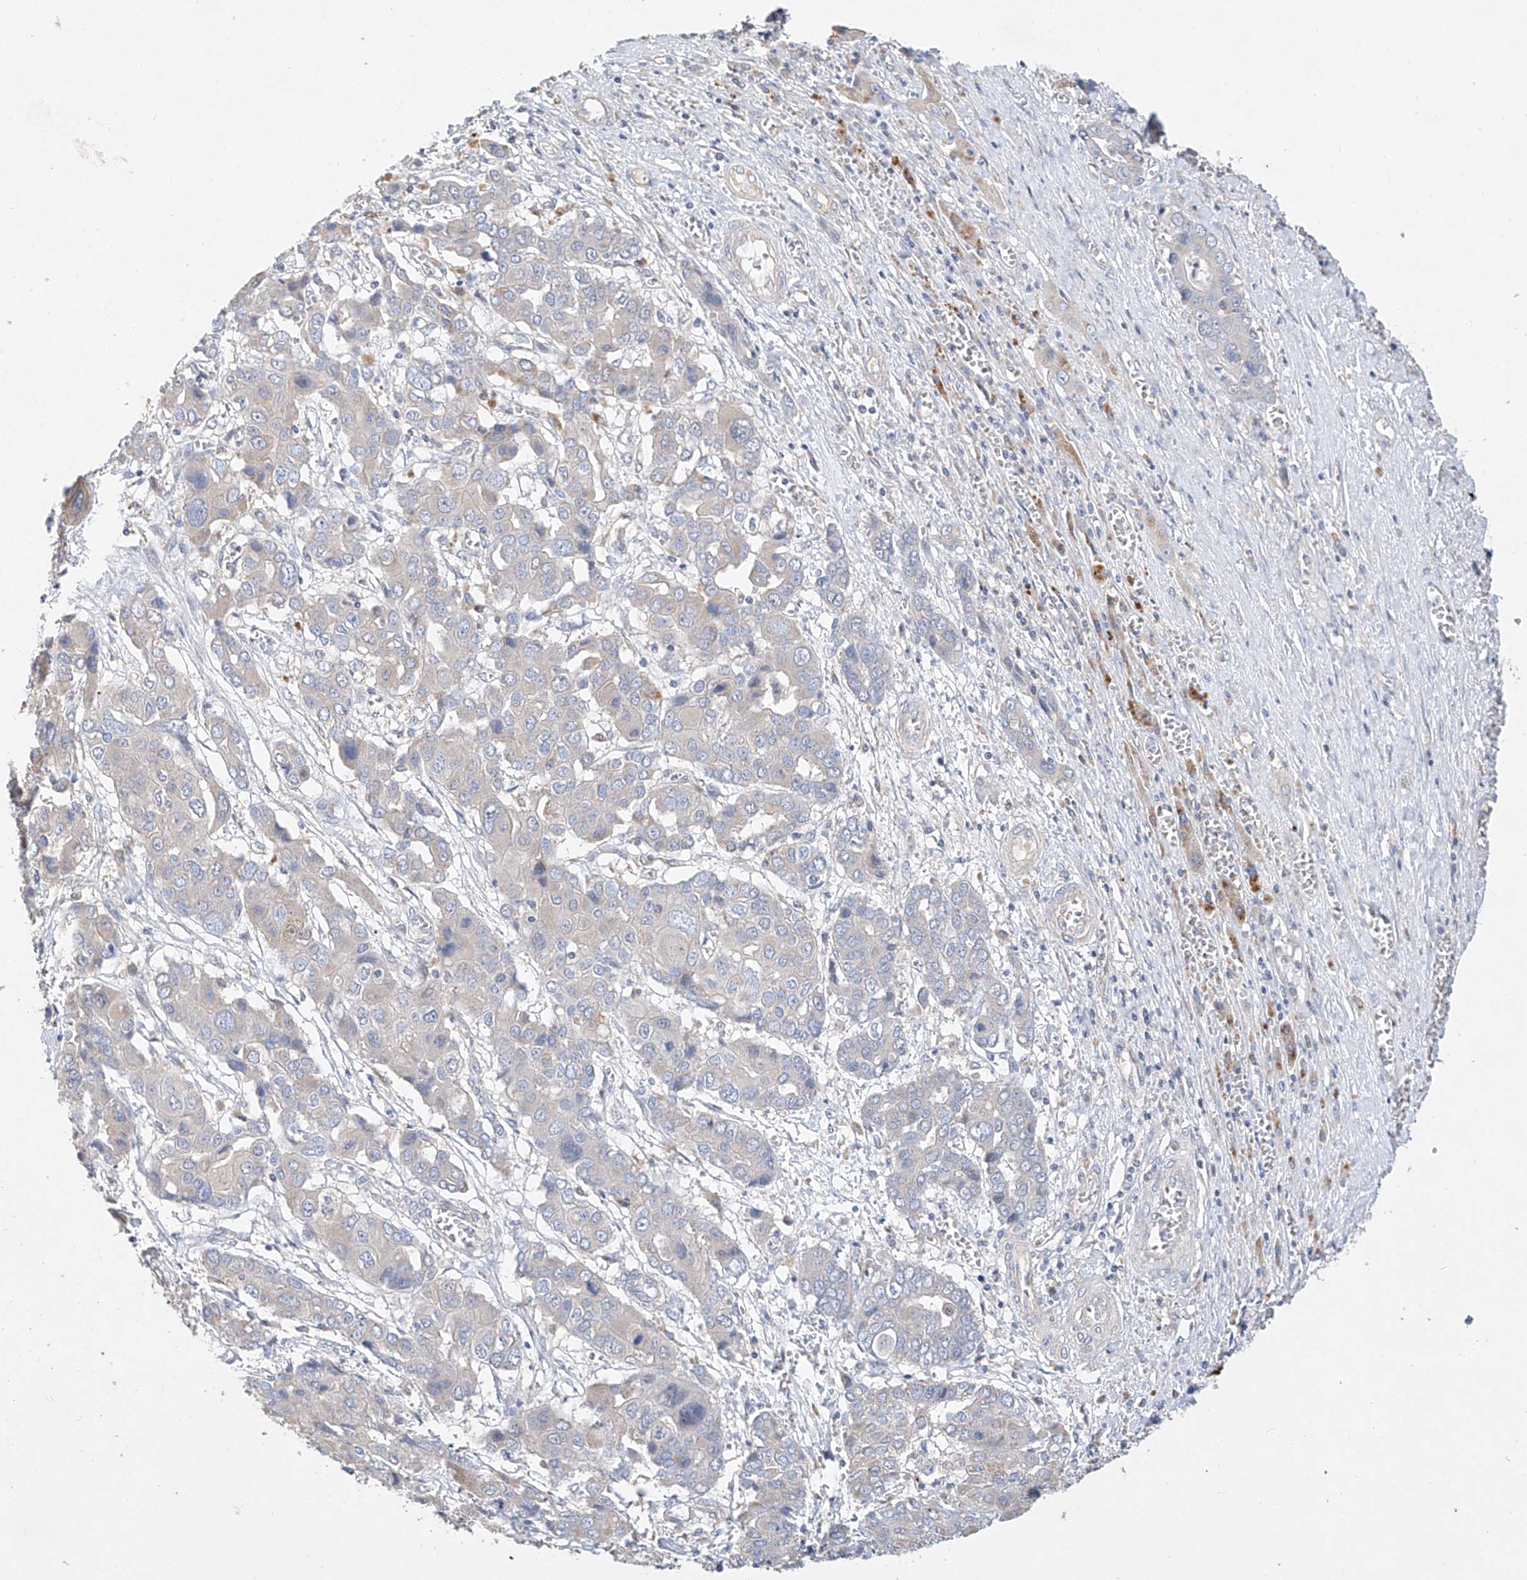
{"staining": {"intensity": "negative", "quantity": "none", "location": "none"}, "tissue": "liver cancer", "cell_type": "Tumor cells", "image_type": "cancer", "snomed": [{"axis": "morphology", "description": "Cholangiocarcinoma"}, {"axis": "topography", "description": "Liver"}], "caption": "Immunohistochemistry image of neoplastic tissue: human liver cholangiocarcinoma stained with DAB exhibits no significant protein positivity in tumor cells.", "gene": "AMD1", "patient": {"sex": "male", "age": 67}}